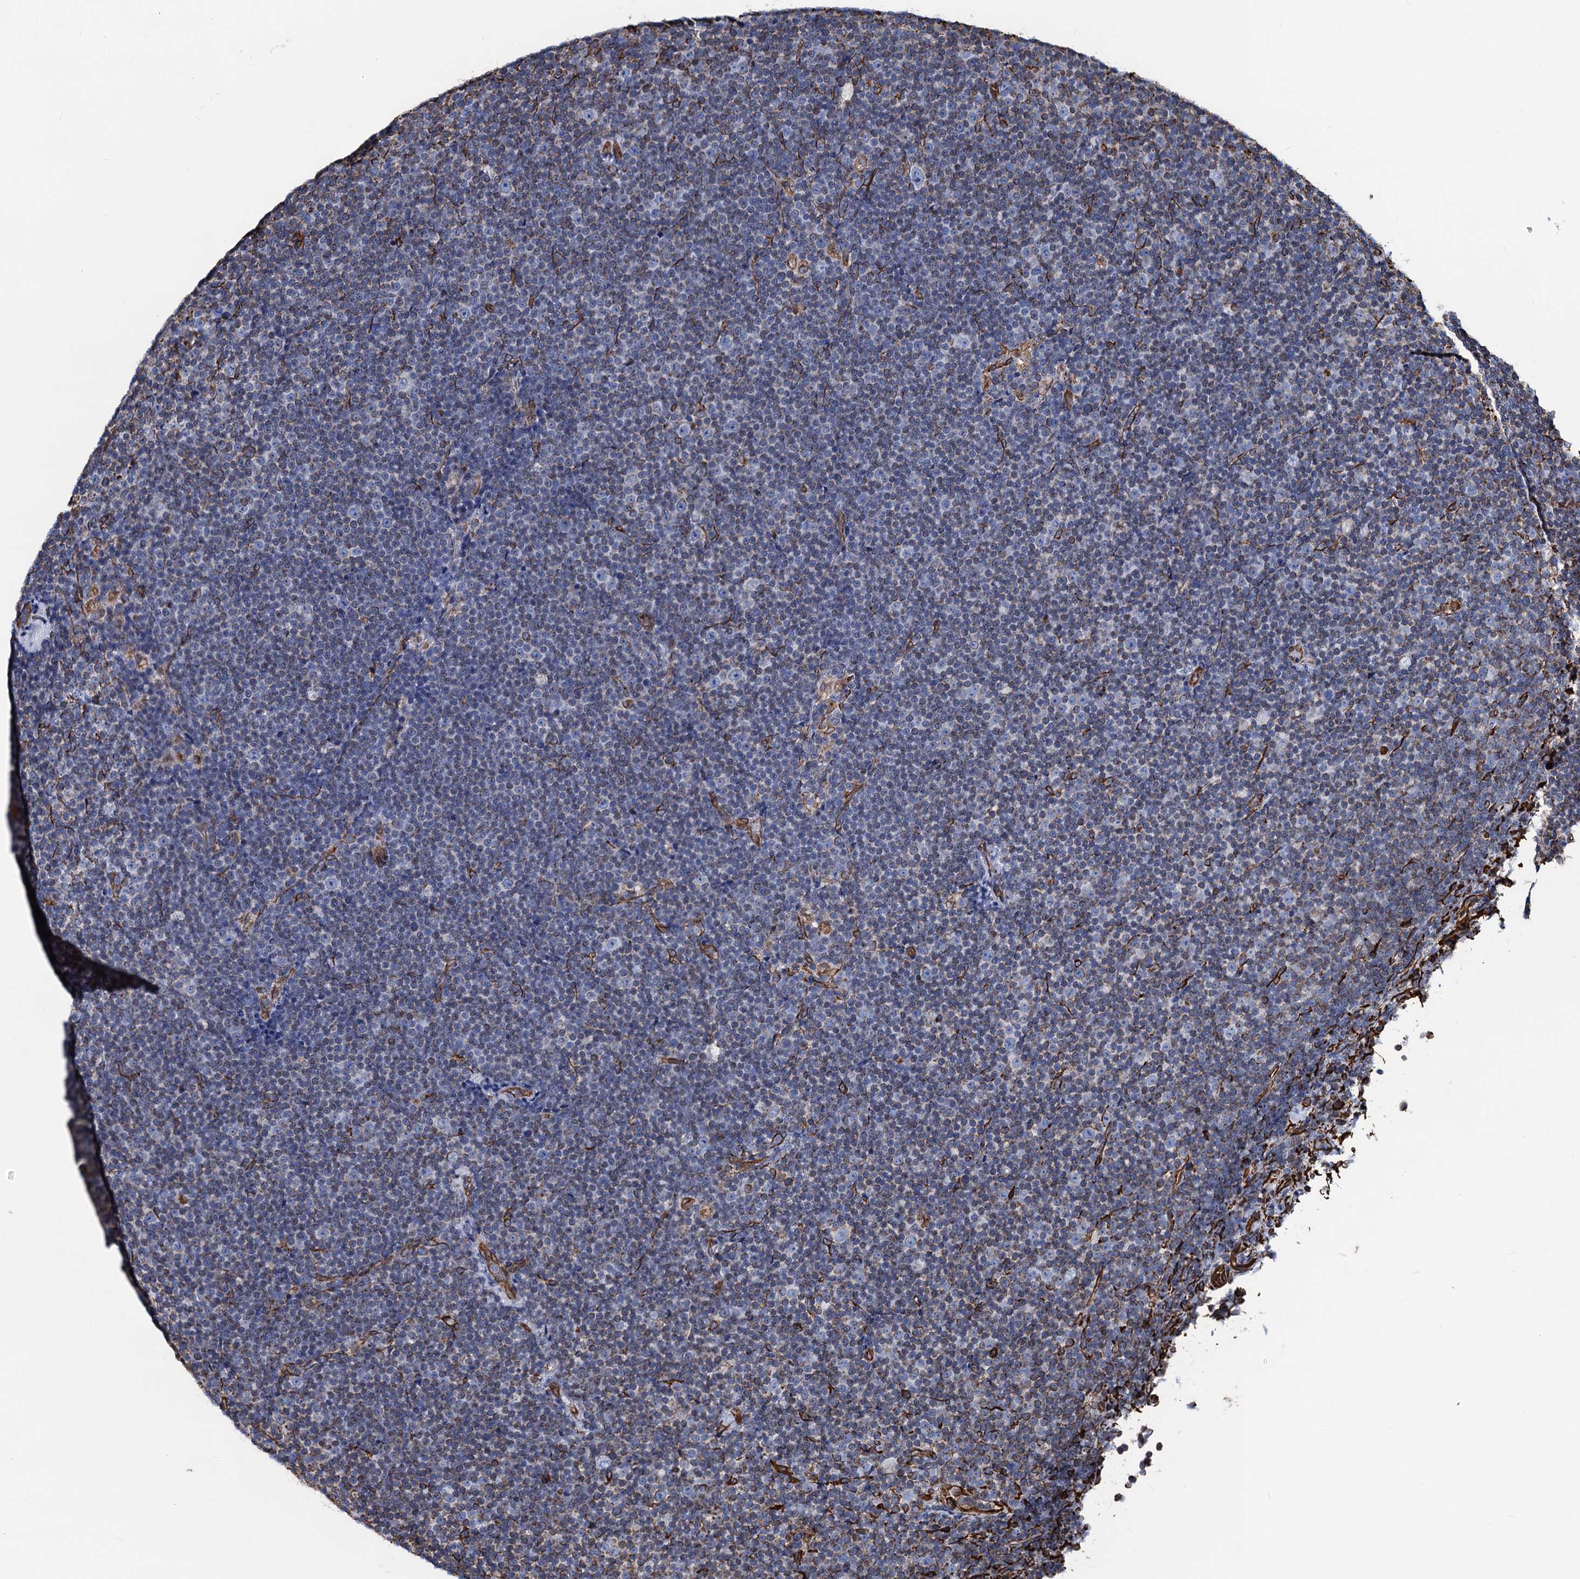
{"staining": {"intensity": "negative", "quantity": "none", "location": "none"}, "tissue": "lymphoma", "cell_type": "Tumor cells", "image_type": "cancer", "snomed": [{"axis": "morphology", "description": "Malignant lymphoma, non-Hodgkin's type, Low grade"}, {"axis": "topography", "description": "Lymph node"}], "caption": "This is an immunohistochemistry photomicrograph of malignant lymphoma, non-Hodgkin's type (low-grade). There is no positivity in tumor cells.", "gene": "PGM2", "patient": {"sex": "female", "age": 67}}